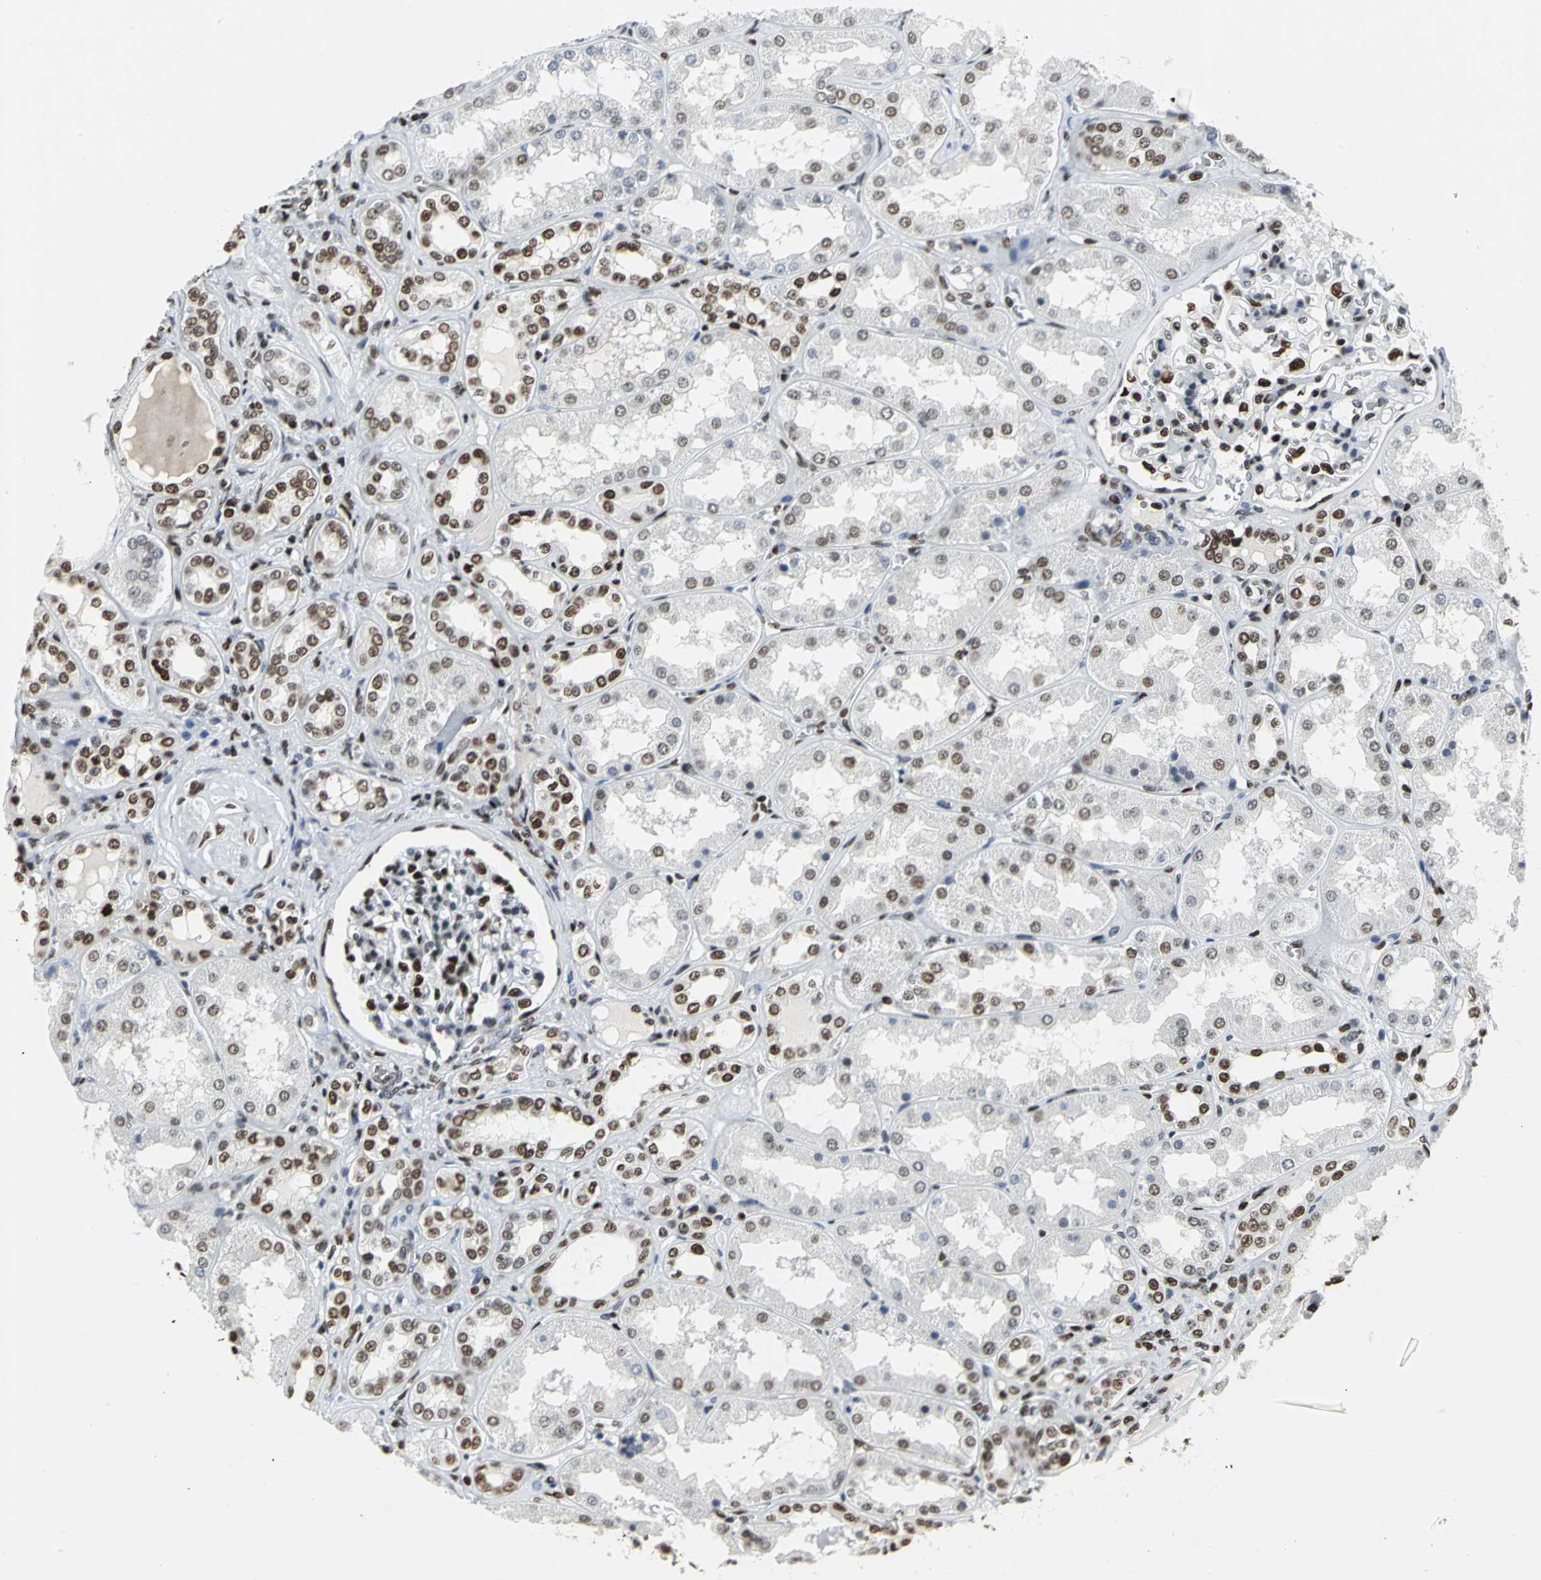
{"staining": {"intensity": "strong", "quantity": ">75%", "location": "nuclear"}, "tissue": "kidney", "cell_type": "Cells in glomeruli", "image_type": "normal", "snomed": [{"axis": "morphology", "description": "Normal tissue, NOS"}, {"axis": "topography", "description": "Kidney"}], "caption": "A histopathology image showing strong nuclear positivity in about >75% of cells in glomeruli in benign kidney, as visualized by brown immunohistochemical staining.", "gene": "HNRNPD", "patient": {"sex": "female", "age": 56}}